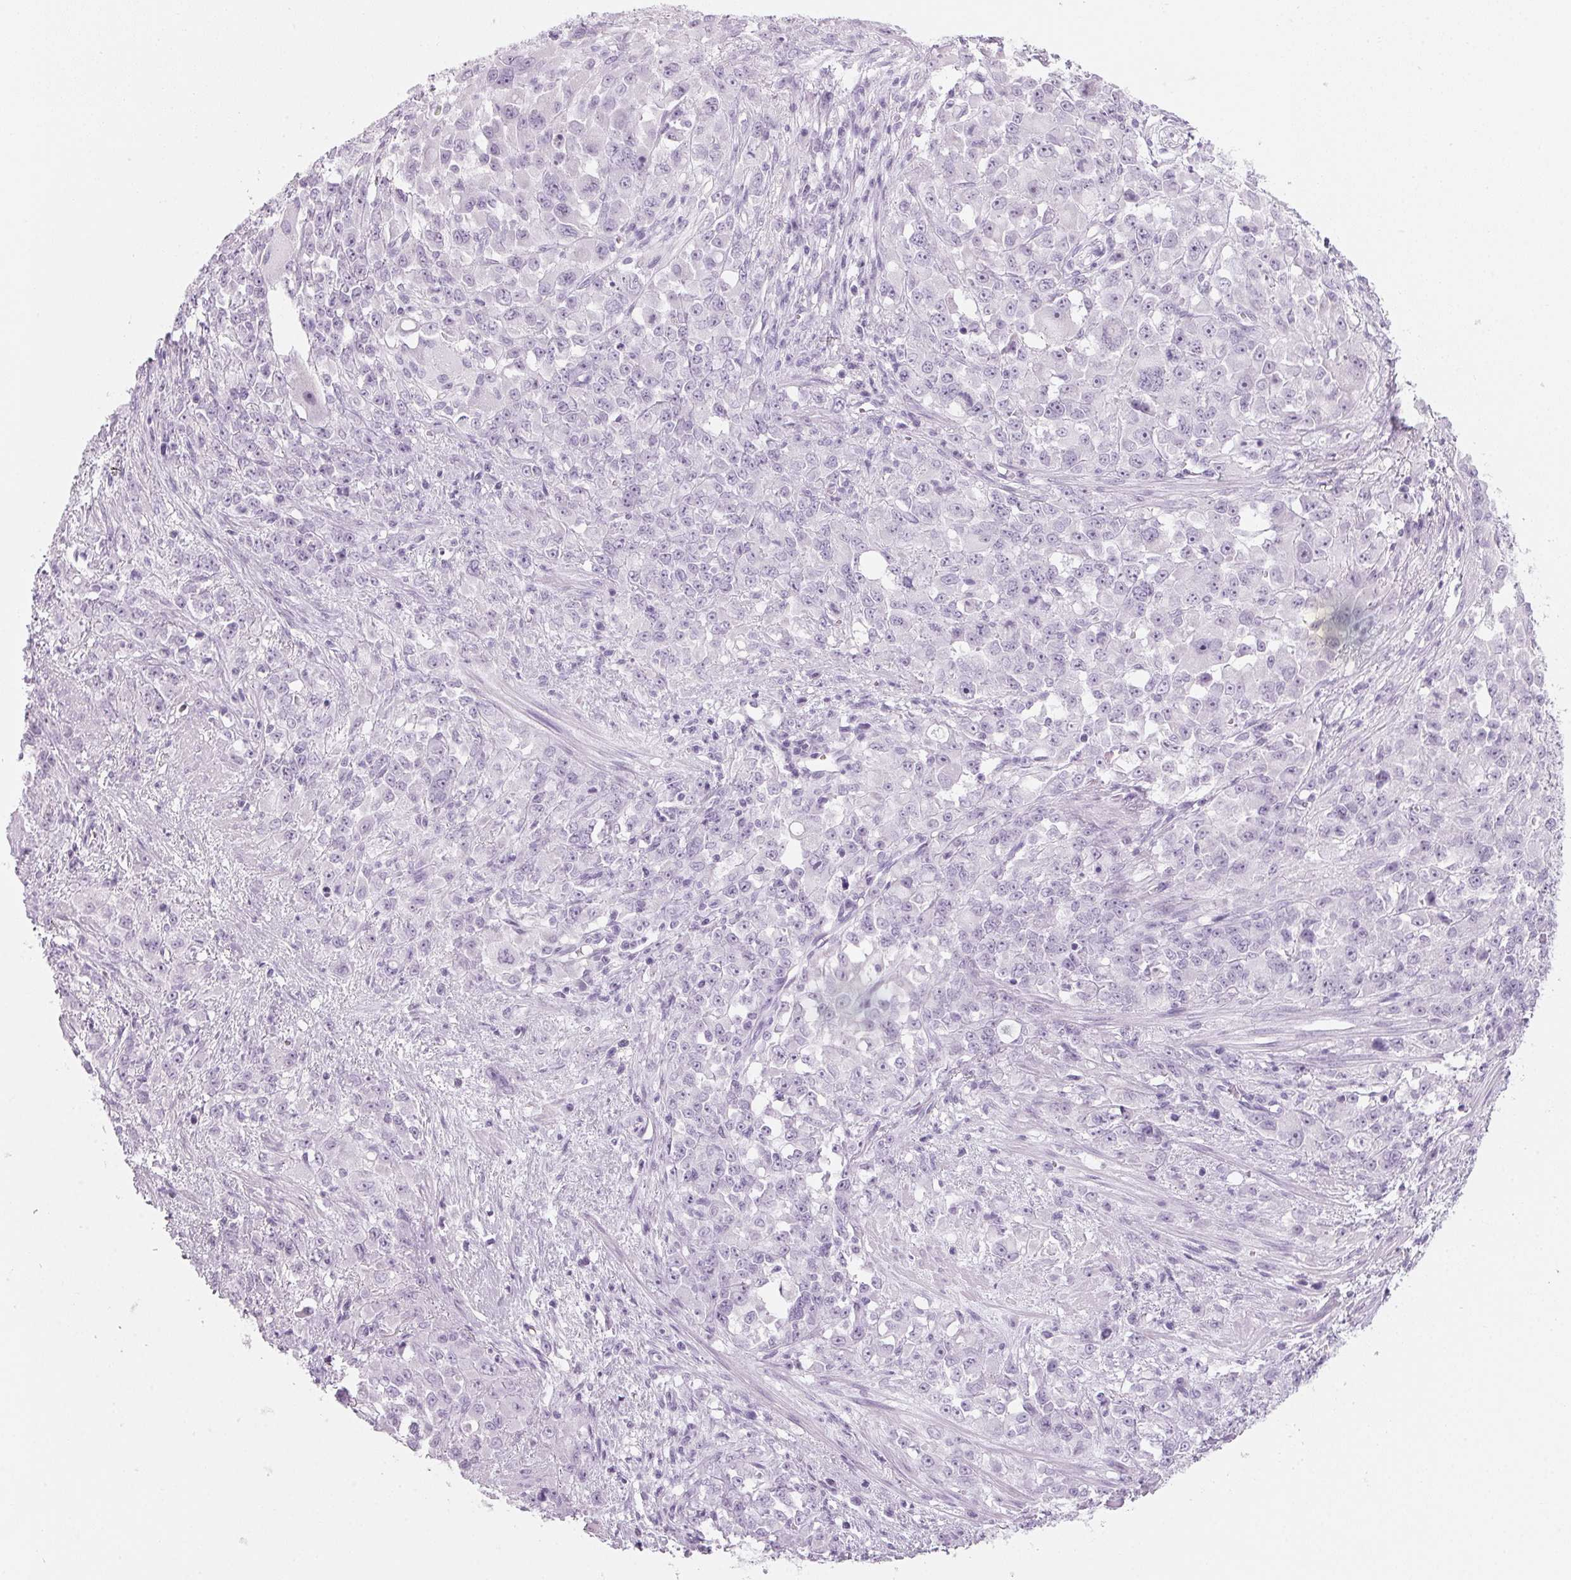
{"staining": {"intensity": "negative", "quantity": "none", "location": "none"}, "tissue": "stomach cancer", "cell_type": "Tumor cells", "image_type": "cancer", "snomed": [{"axis": "morphology", "description": "Adenocarcinoma, NOS"}, {"axis": "topography", "description": "Stomach"}], "caption": "A high-resolution micrograph shows immunohistochemistry (IHC) staining of stomach adenocarcinoma, which displays no significant staining in tumor cells.", "gene": "DNTTIP2", "patient": {"sex": "female", "age": 76}}